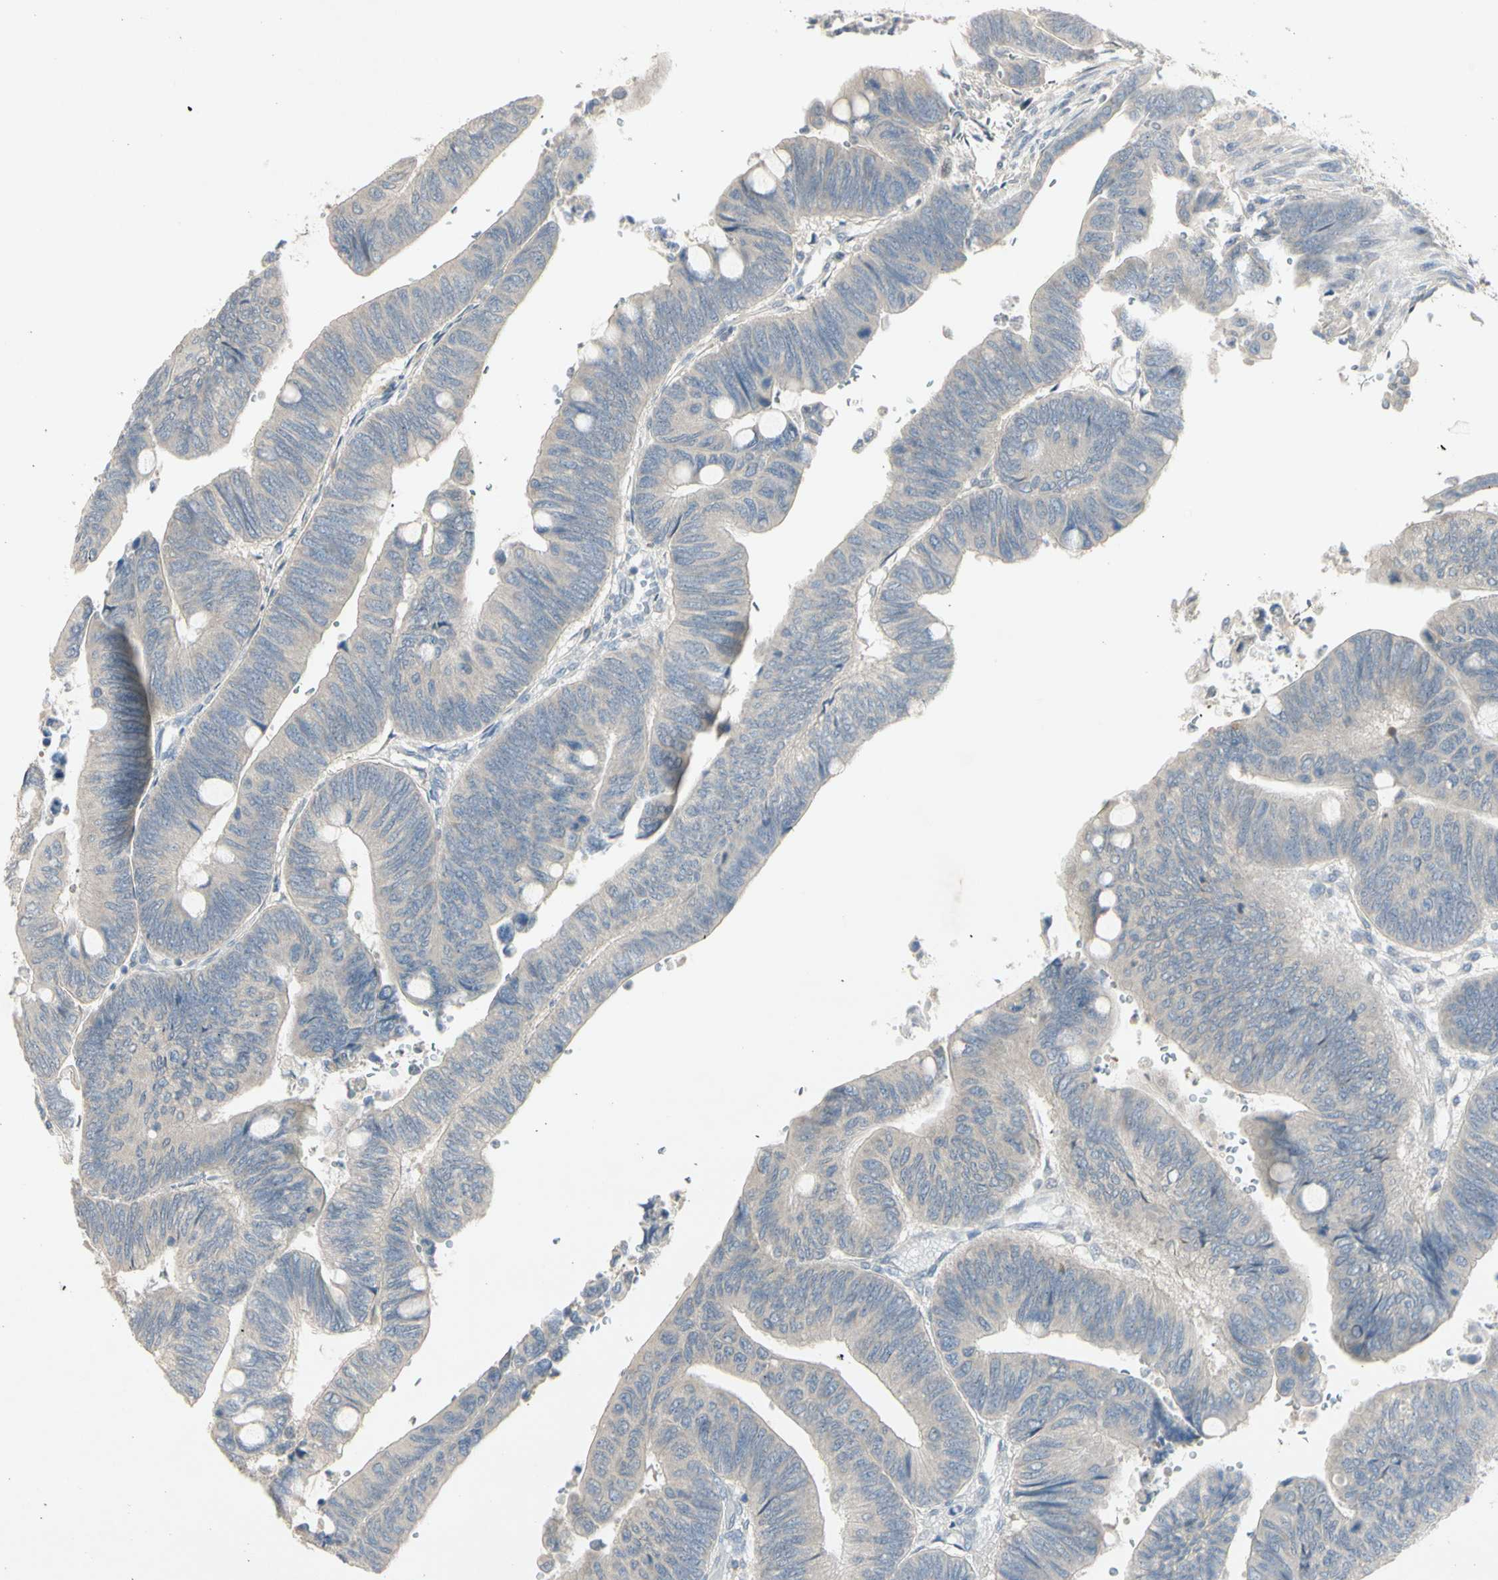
{"staining": {"intensity": "negative", "quantity": "none", "location": "none"}, "tissue": "colorectal cancer", "cell_type": "Tumor cells", "image_type": "cancer", "snomed": [{"axis": "morphology", "description": "Normal tissue, NOS"}, {"axis": "morphology", "description": "Adenocarcinoma, NOS"}, {"axis": "topography", "description": "Rectum"}, {"axis": "topography", "description": "Peripheral nerve tissue"}], "caption": "IHC photomicrograph of neoplastic tissue: adenocarcinoma (colorectal) stained with DAB (3,3'-diaminobenzidine) exhibits no significant protein staining in tumor cells.", "gene": "PRSS21", "patient": {"sex": "male", "age": 92}}